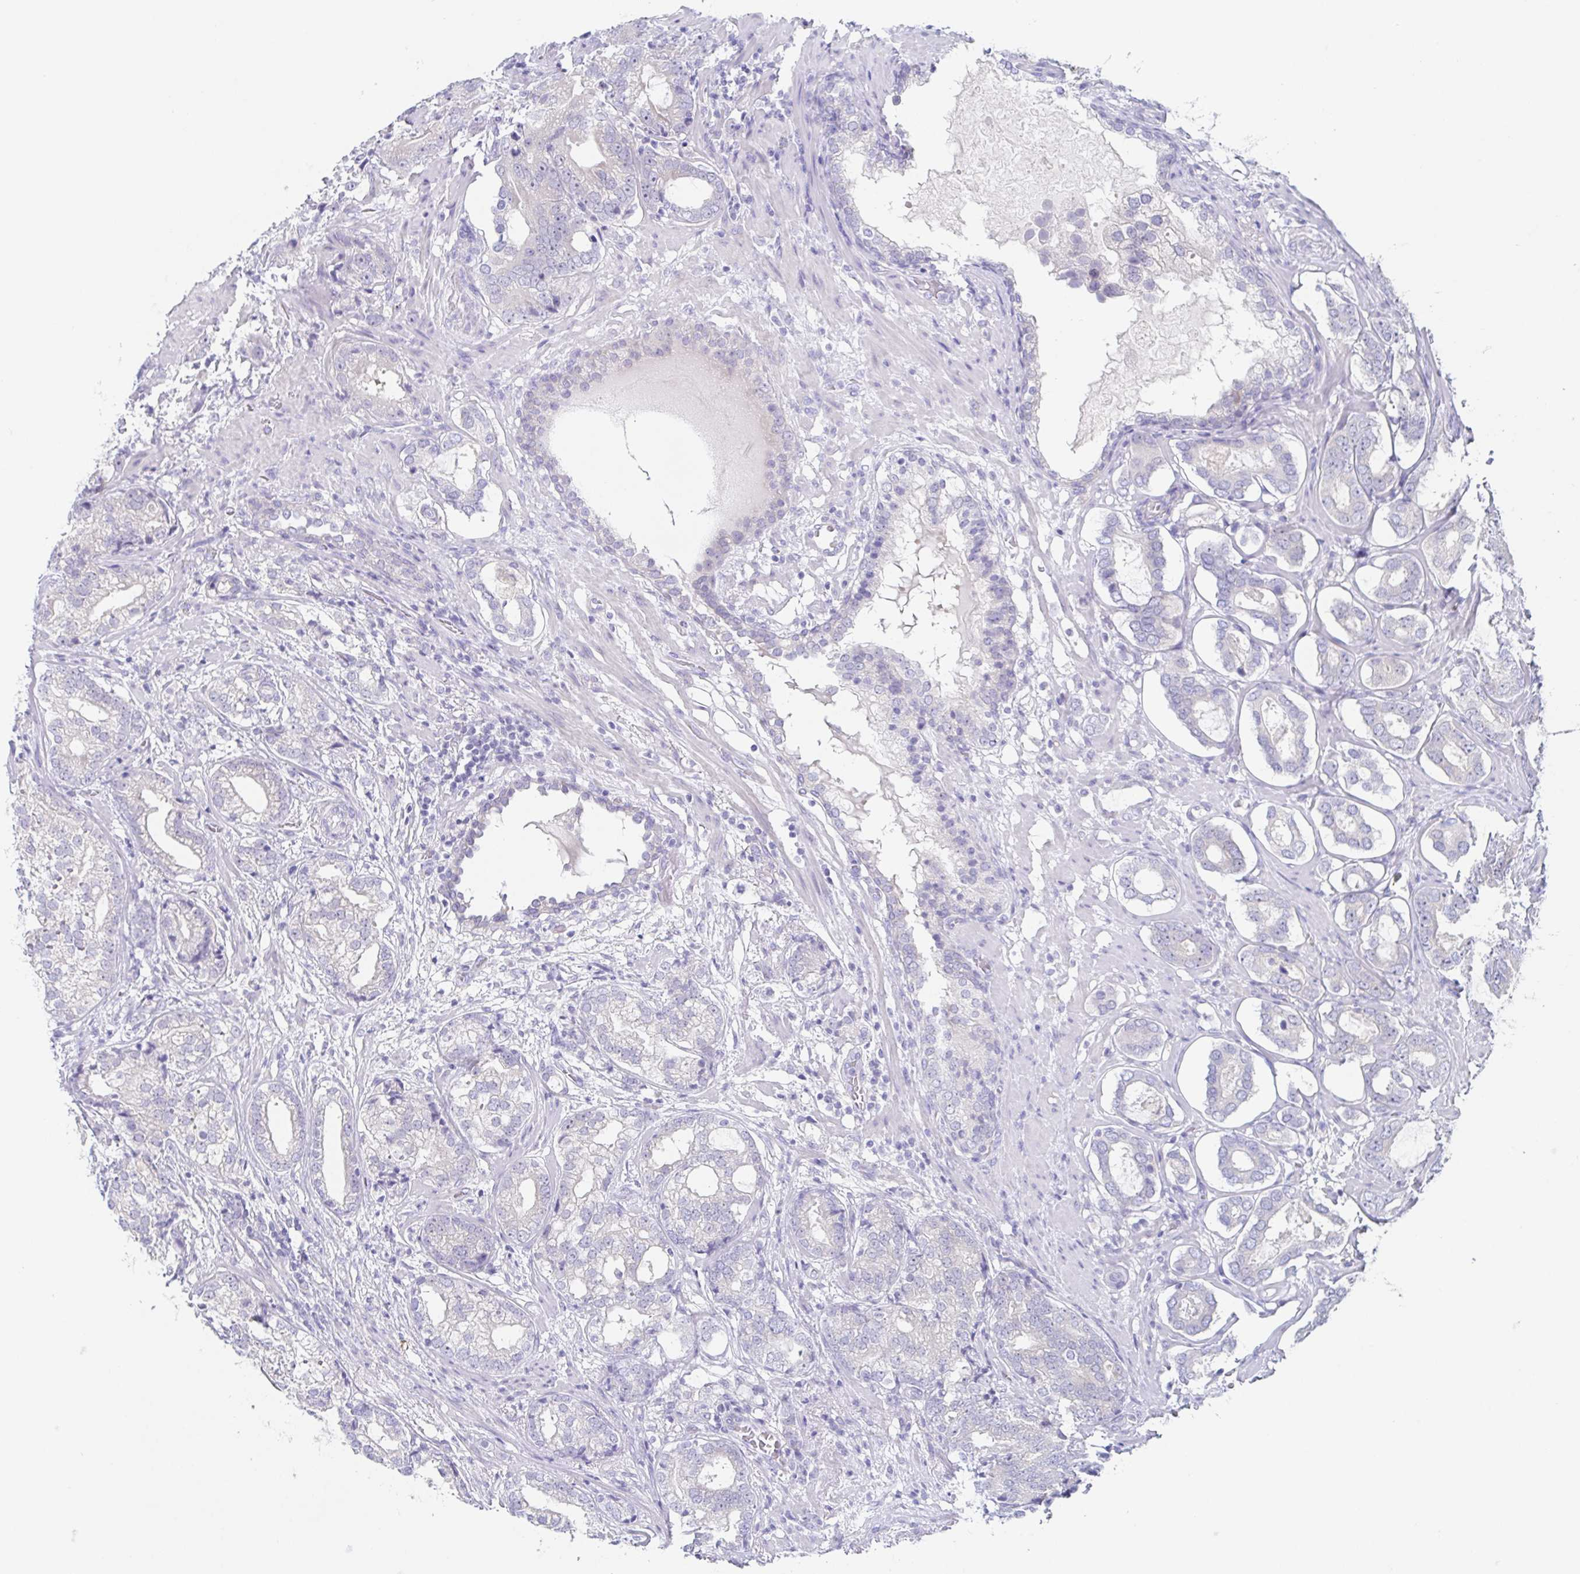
{"staining": {"intensity": "negative", "quantity": "none", "location": "none"}, "tissue": "prostate cancer", "cell_type": "Tumor cells", "image_type": "cancer", "snomed": [{"axis": "morphology", "description": "Adenocarcinoma, High grade"}, {"axis": "topography", "description": "Prostate"}], "caption": "Protein analysis of prostate cancer shows no significant positivity in tumor cells.", "gene": "HTR2A", "patient": {"sex": "male", "age": 75}}